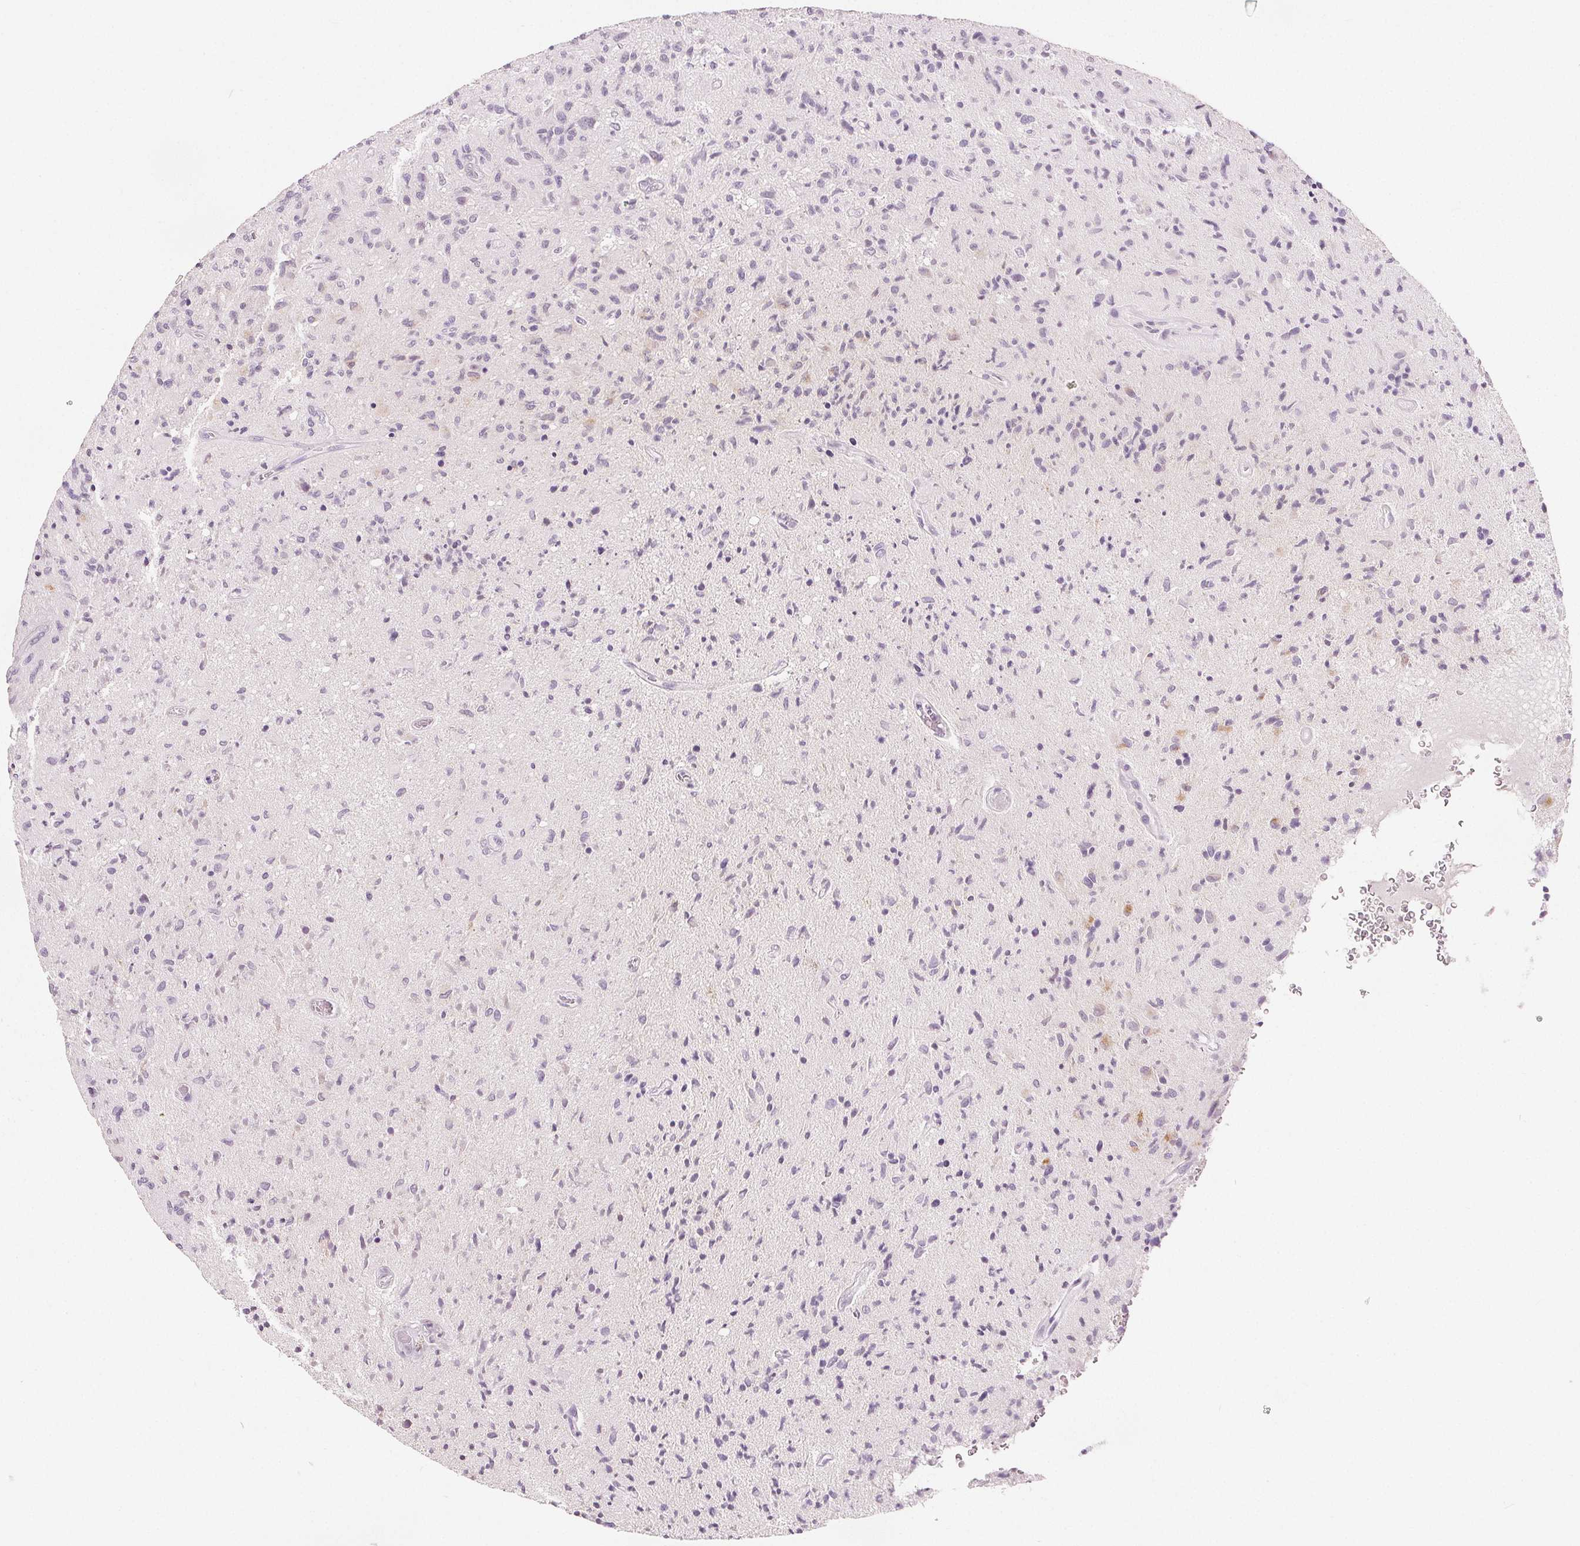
{"staining": {"intensity": "negative", "quantity": "none", "location": "none"}, "tissue": "glioma", "cell_type": "Tumor cells", "image_type": "cancer", "snomed": [{"axis": "morphology", "description": "Glioma, malignant, High grade"}, {"axis": "topography", "description": "Brain"}], "caption": "An image of glioma stained for a protein shows no brown staining in tumor cells. (DAB (3,3'-diaminobenzidine) immunohistochemistry (IHC) with hematoxylin counter stain).", "gene": "CA12", "patient": {"sex": "male", "age": 54}}